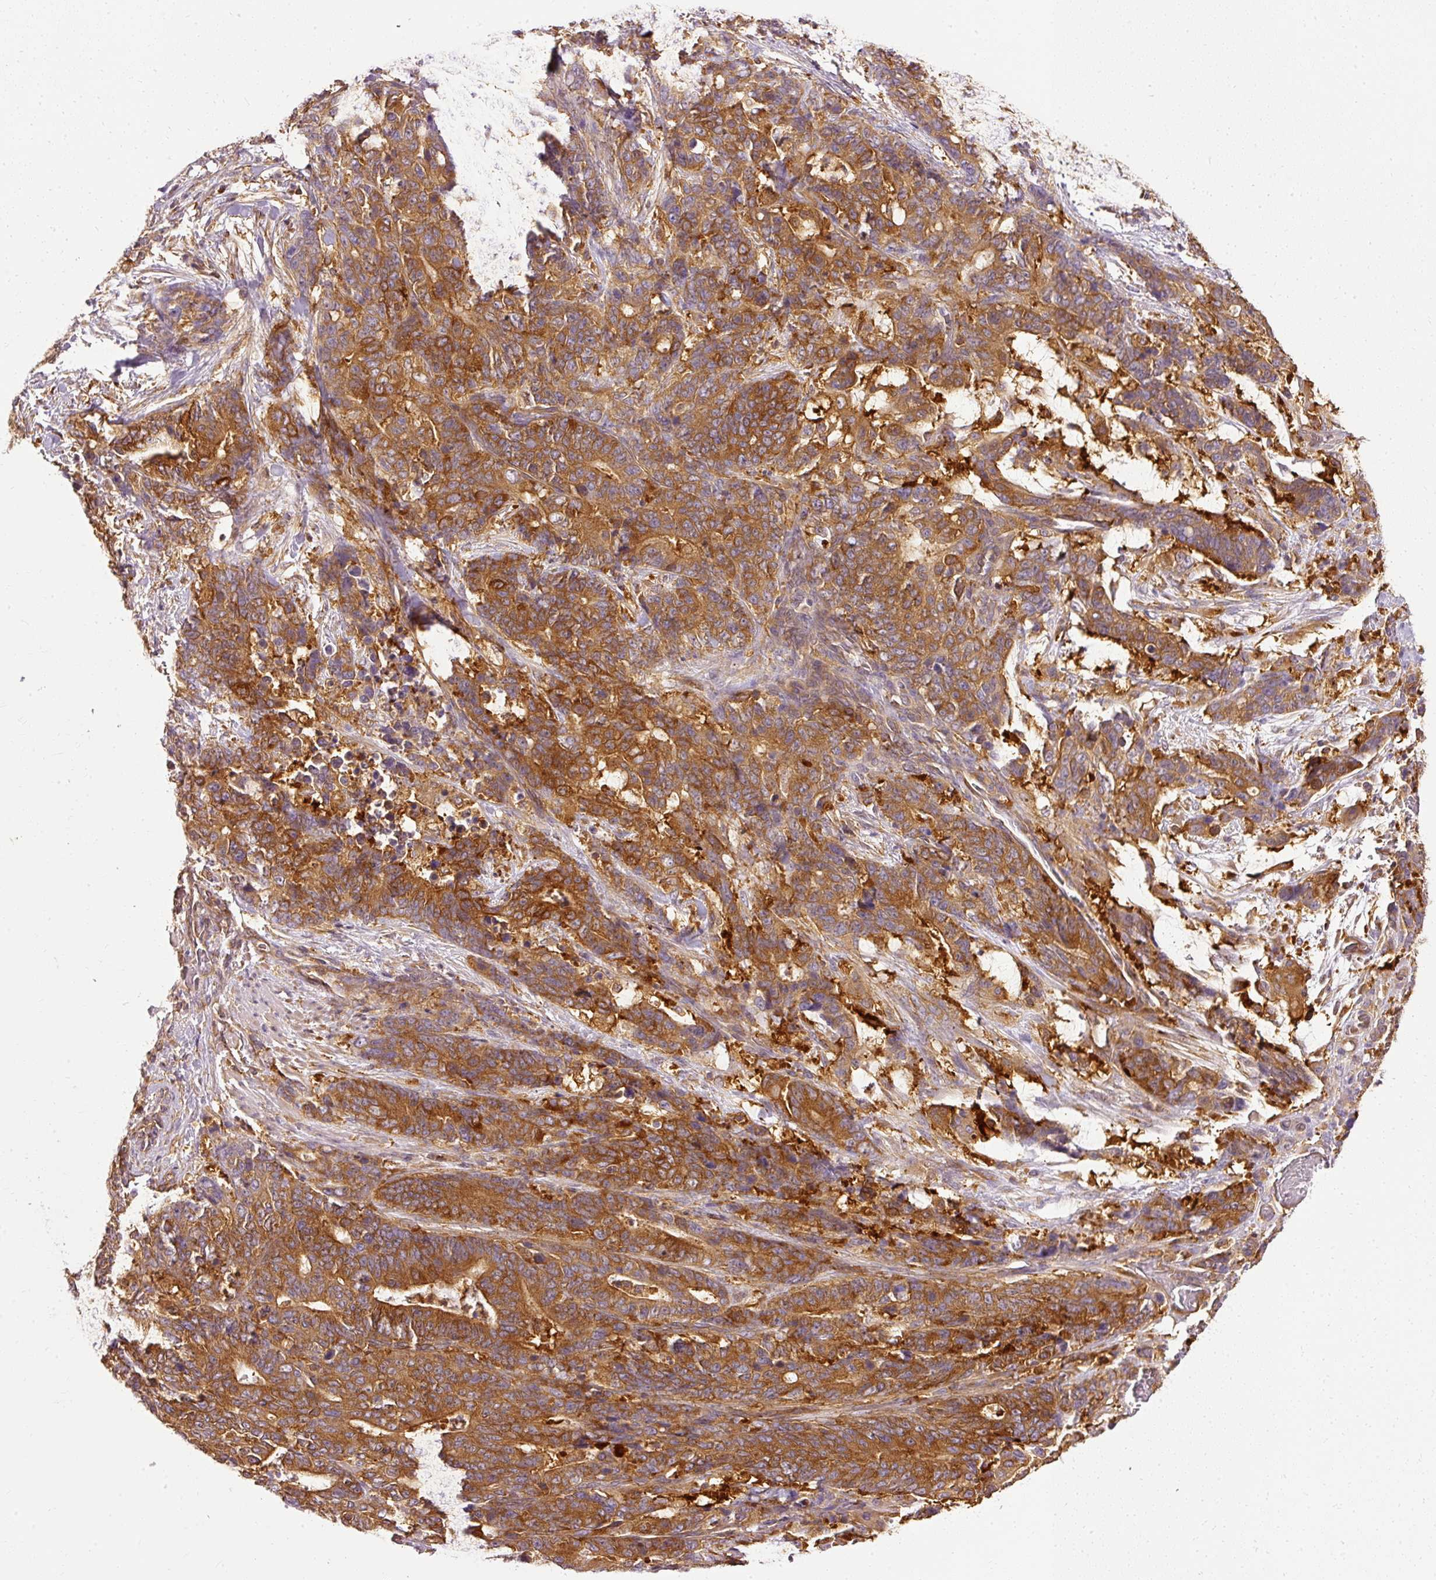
{"staining": {"intensity": "strong", "quantity": ">75%", "location": "cytoplasmic/membranous"}, "tissue": "stomach cancer", "cell_type": "Tumor cells", "image_type": "cancer", "snomed": [{"axis": "morphology", "description": "Normal tissue, NOS"}, {"axis": "morphology", "description": "Adenocarcinoma, NOS"}, {"axis": "topography", "description": "Stomach"}], "caption": "This is a photomicrograph of IHC staining of stomach cancer (adenocarcinoma), which shows strong positivity in the cytoplasmic/membranous of tumor cells.", "gene": "ARMH3", "patient": {"sex": "female", "age": 64}}